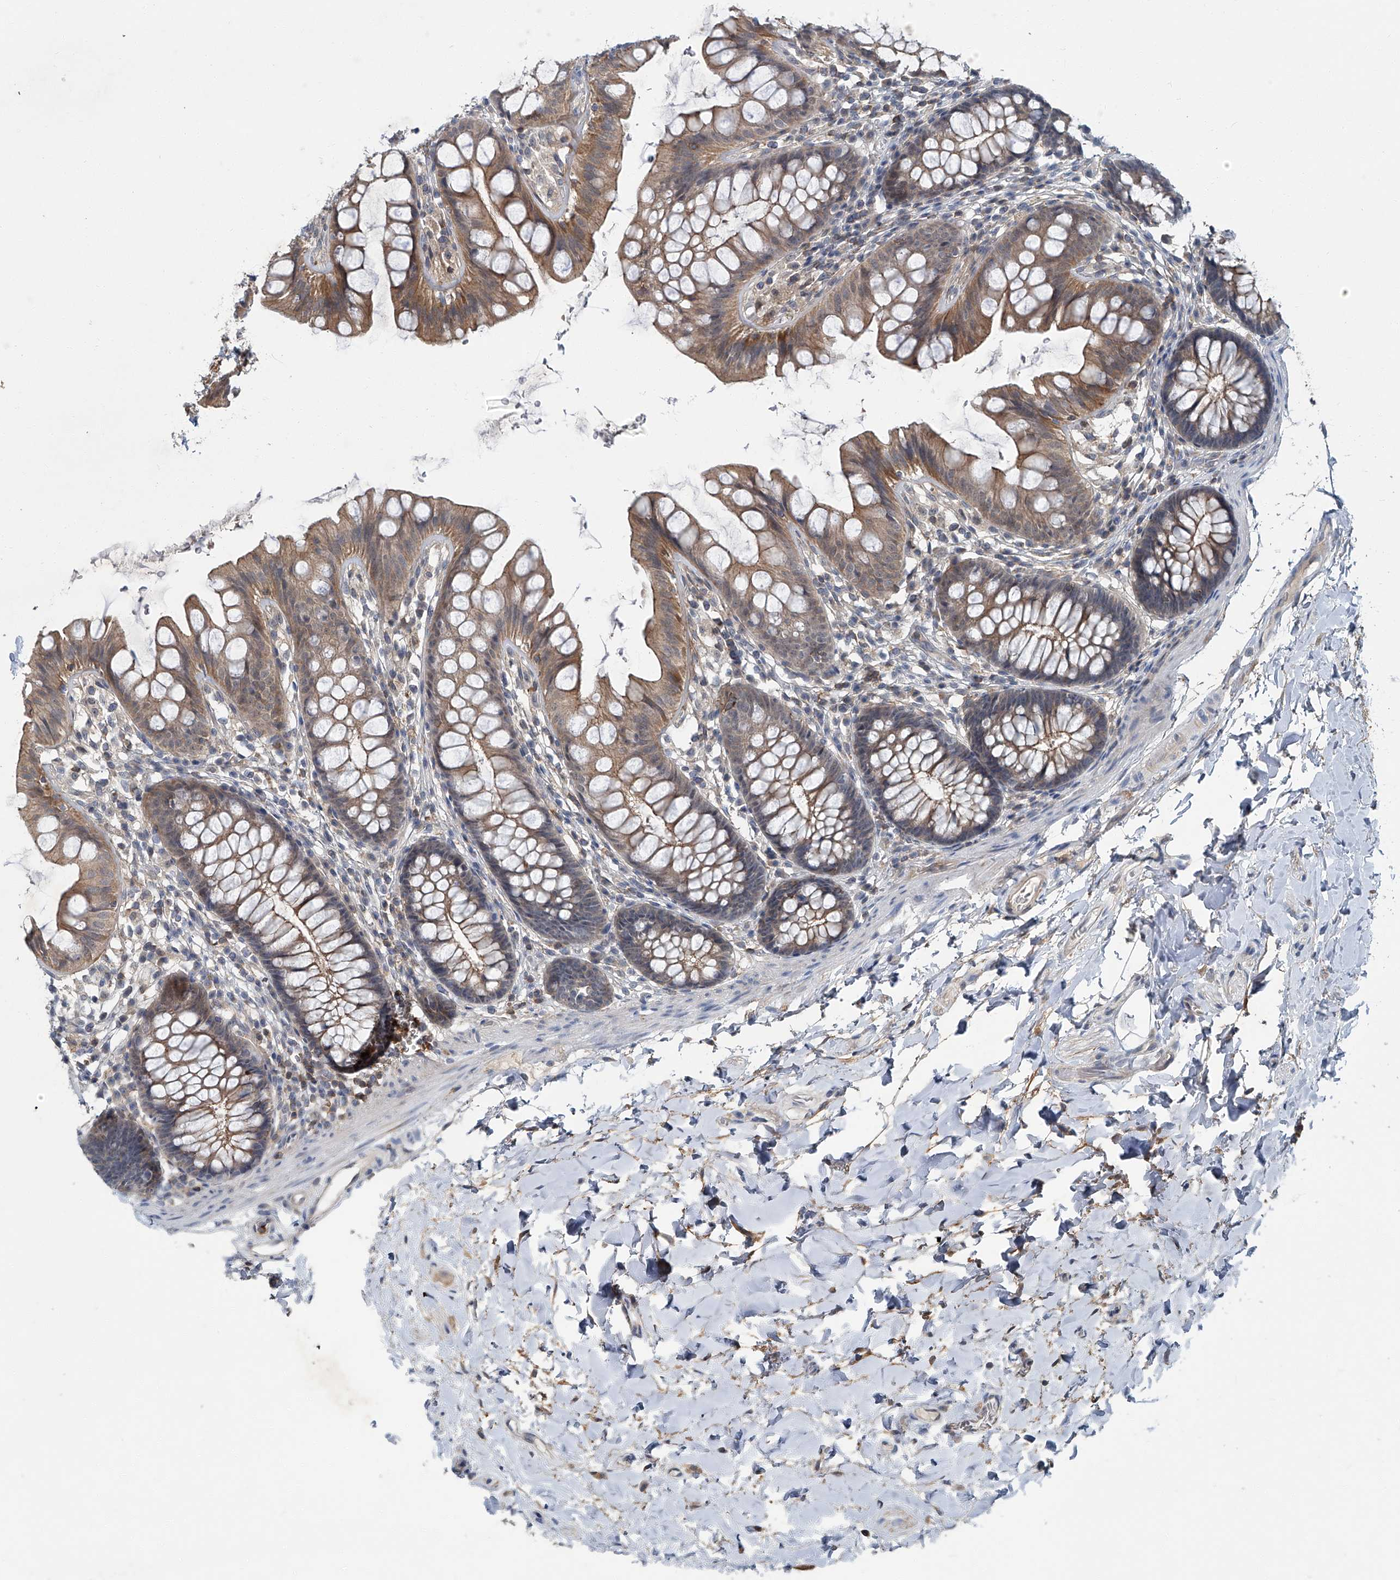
{"staining": {"intensity": "weak", "quantity": ">75%", "location": "cytoplasmic/membranous"}, "tissue": "colon", "cell_type": "Endothelial cells", "image_type": "normal", "snomed": [{"axis": "morphology", "description": "Normal tissue, NOS"}, {"axis": "topography", "description": "Colon"}], "caption": "Weak cytoplasmic/membranous positivity is identified in approximately >75% of endothelial cells in normal colon.", "gene": "AKNAD1", "patient": {"sex": "female", "age": 62}}